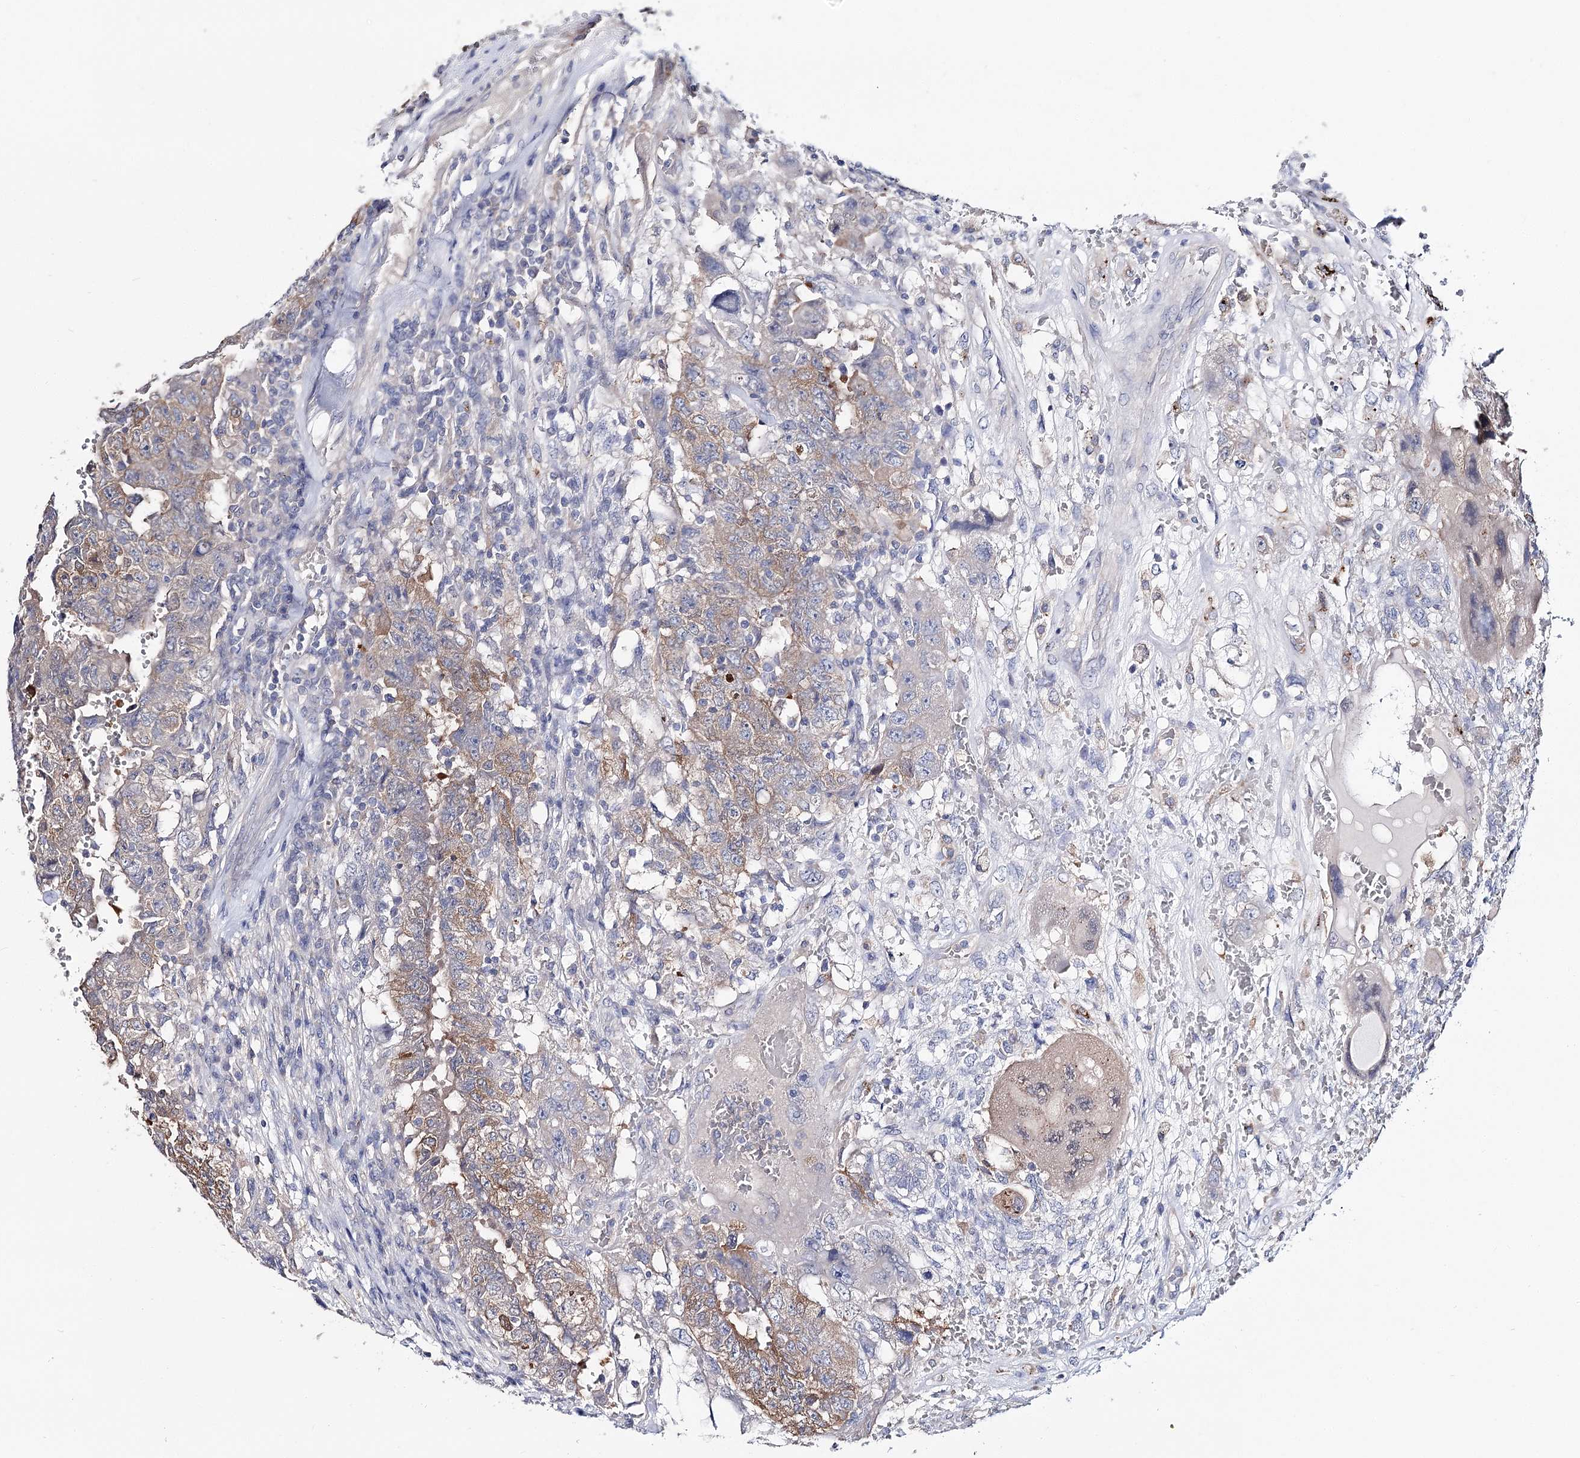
{"staining": {"intensity": "moderate", "quantity": "25%-75%", "location": "cytoplasmic/membranous"}, "tissue": "testis cancer", "cell_type": "Tumor cells", "image_type": "cancer", "snomed": [{"axis": "morphology", "description": "Carcinoma, Embryonal, NOS"}, {"axis": "topography", "description": "Testis"}], "caption": "Testis embryonal carcinoma stained with immunohistochemistry (IHC) demonstrates moderate cytoplasmic/membranous staining in approximately 25%-75% of tumor cells.", "gene": "UGP2", "patient": {"sex": "male", "age": 26}}